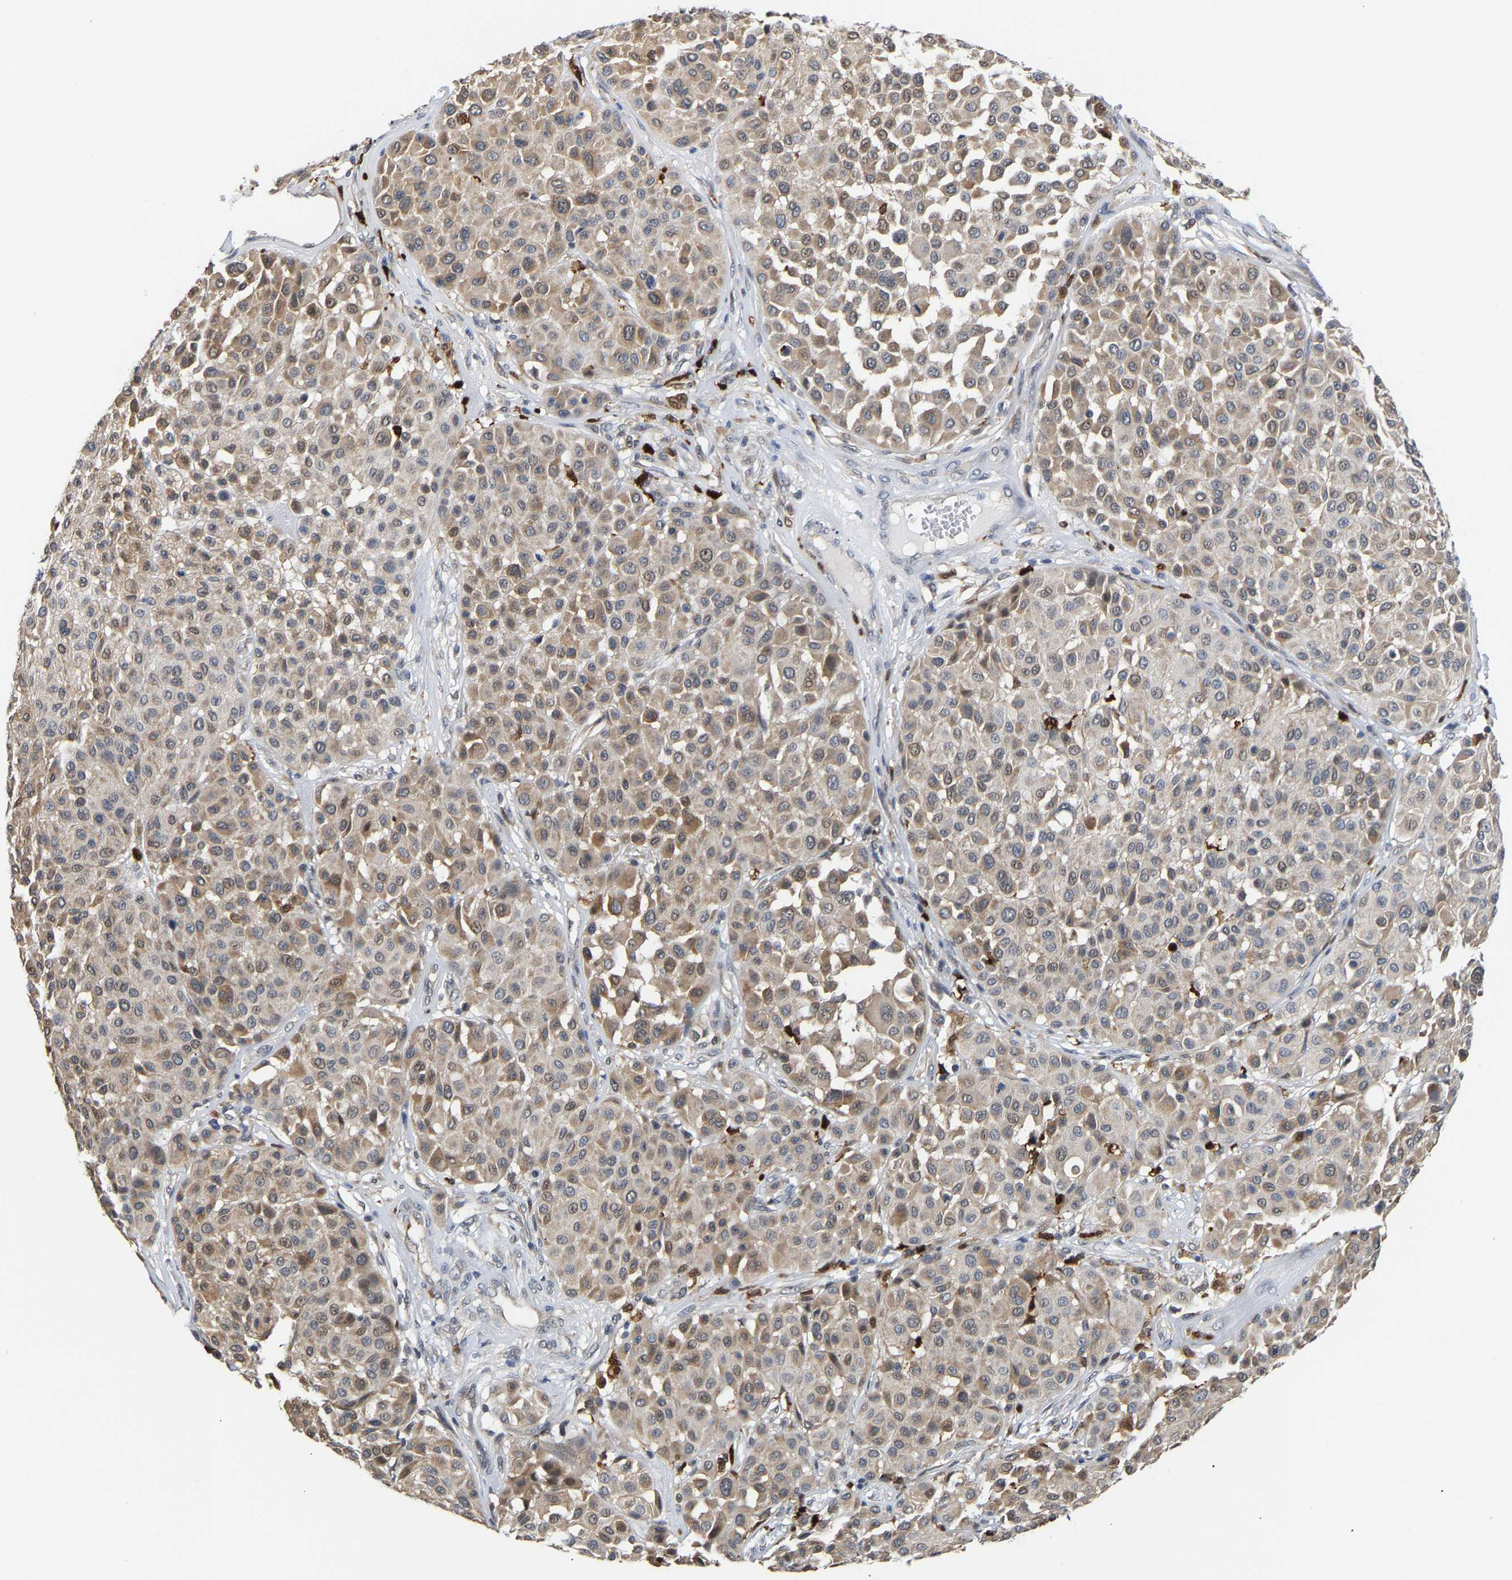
{"staining": {"intensity": "weak", "quantity": "25%-75%", "location": "cytoplasmic/membranous,nuclear"}, "tissue": "melanoma", "cell_type": "Tumor cells", "image_type": "cancer", "snomed": [{"axis": "morphology", "description": "Malignant melanoma, Metastatic site"}, {"axis": "topography", "description": "Soft tissue"}], "caption": "A photomicrograph of human melanoma stained for a protein shows weak cytoplasmic/membranous and nuclear brown staining in tumor cells.", "gene": "TDRD7", "patient": {"sex": "male", "age": 41}}